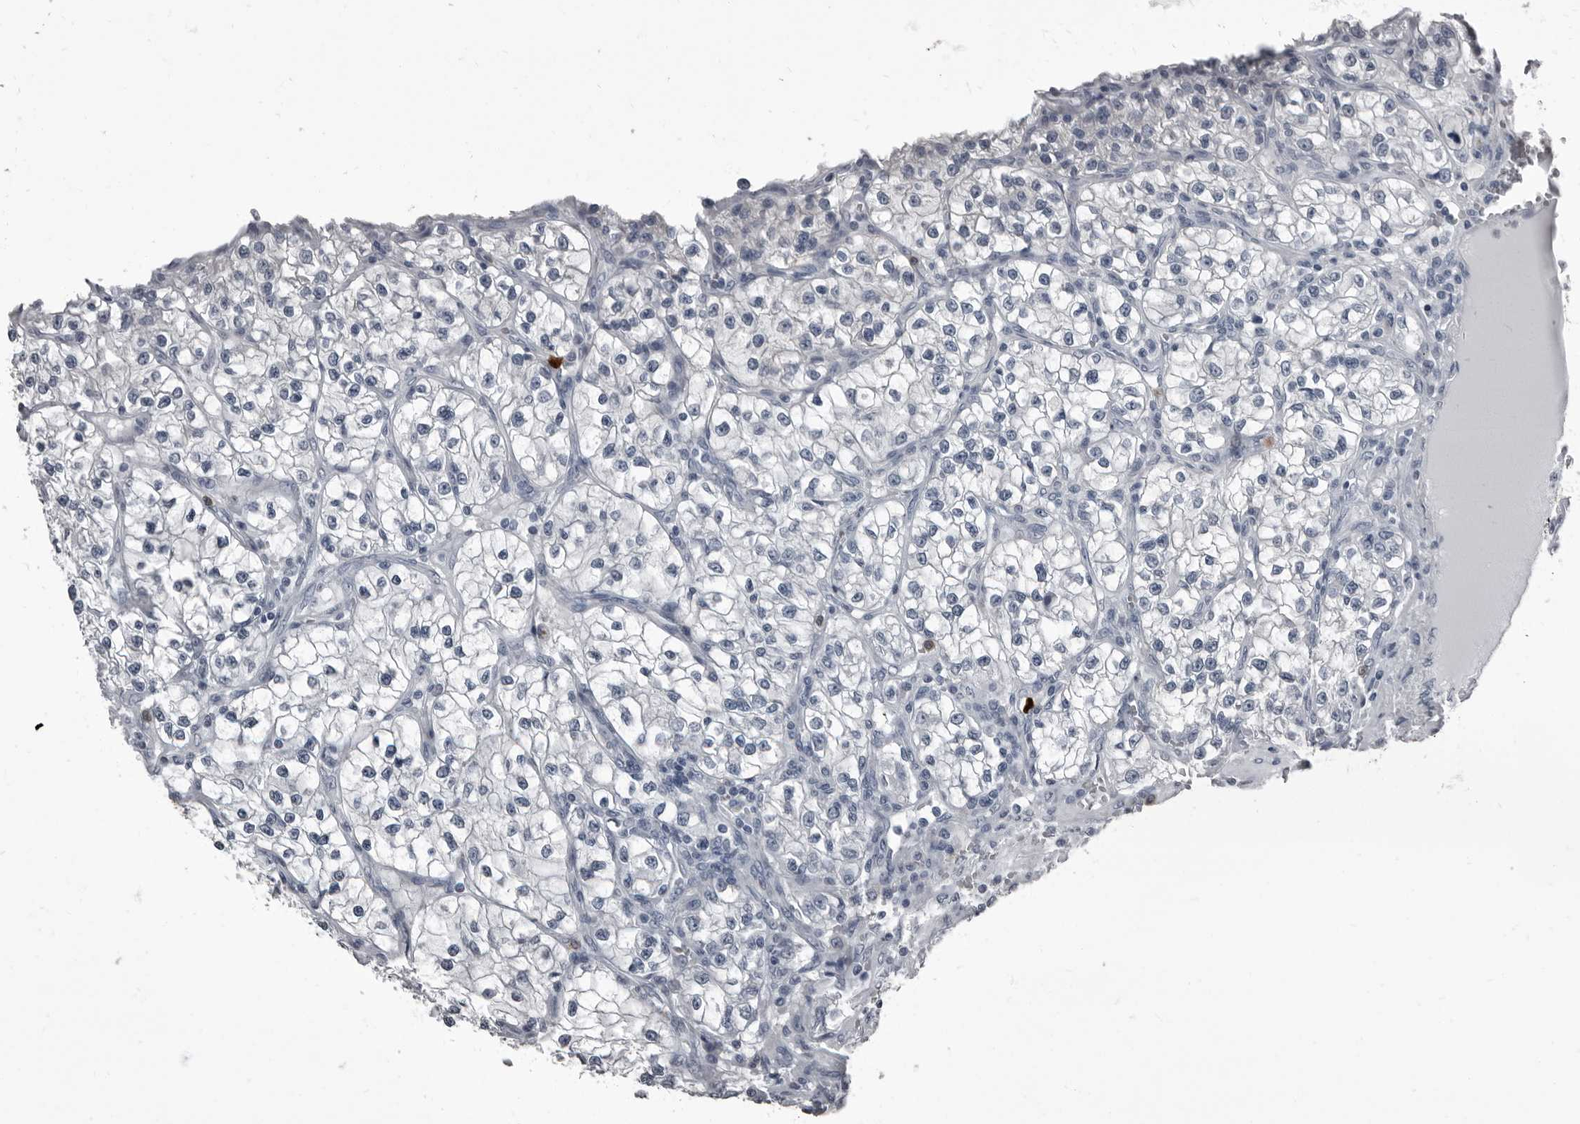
{"staining": {"intensity": "negative", "quantity": "none", "location": "none"}, "tissue": "renal cancer", "cell_type": "Tumor cells", "image_type": "cancer", "snomed": [{"axis": "morphology", "description": "Adenocarcinoma, NOS"}, {"axis": "topography", "description": "Kidney"}], "caption": "Adenocarcinoma (renal) was stained to show a protein in brown. There is no significant expression in tumor cells.", "gene": "TPD52L1", "patient": {"sex": "female", "age": 57}}